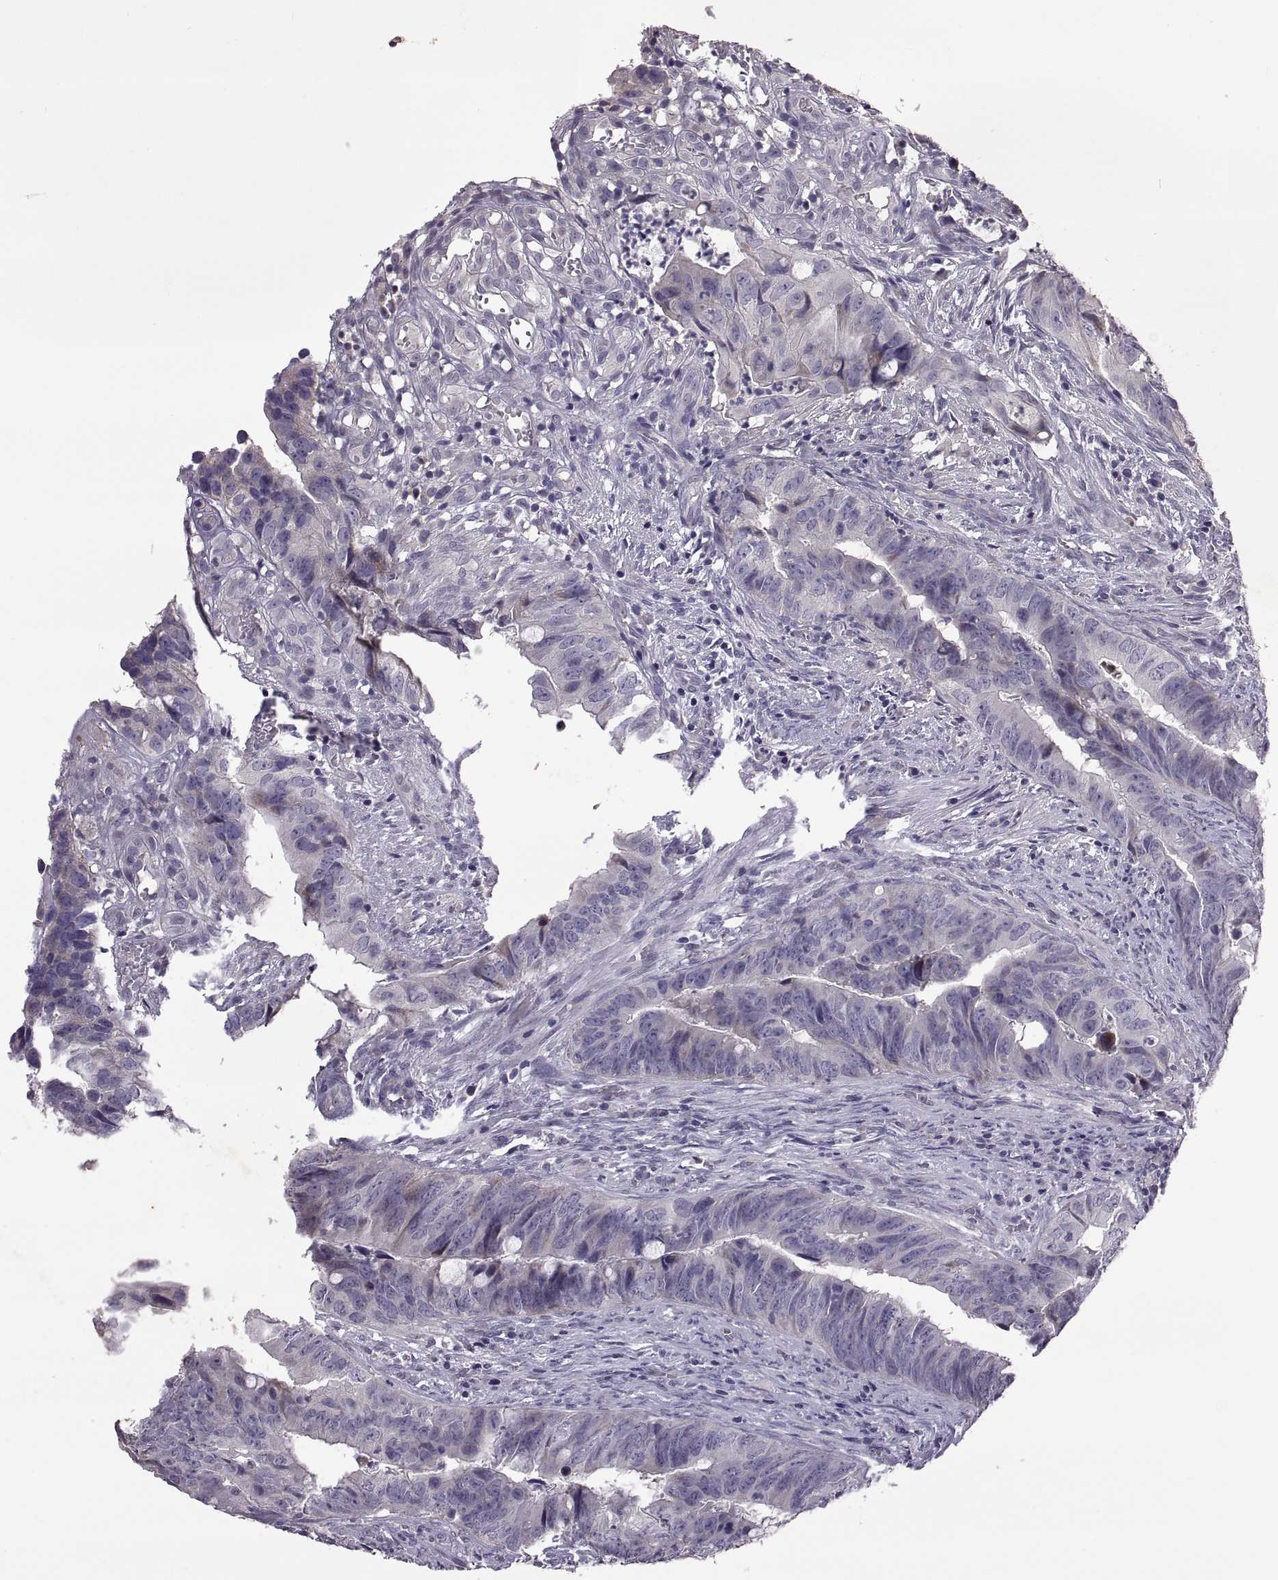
{"staining": {"intensity": "negative", "quantity": "none", "location": "none"}, "tissue": "colorectal cancer", "cell_type": "Tumor cells", "image_type": "cancer", "snomed": [{"axis": "morphology", "description": "Adenocarcinoma, NOS"}, {"axis": "topography", "description": "Colon"}], "caption": "Colorectal adenocarcinoma was stained to show a protein in brown. There is no significant positivity in tumor cells.", "gene": "DEFB136", "patient": {"sex": "female", "age": 82}}